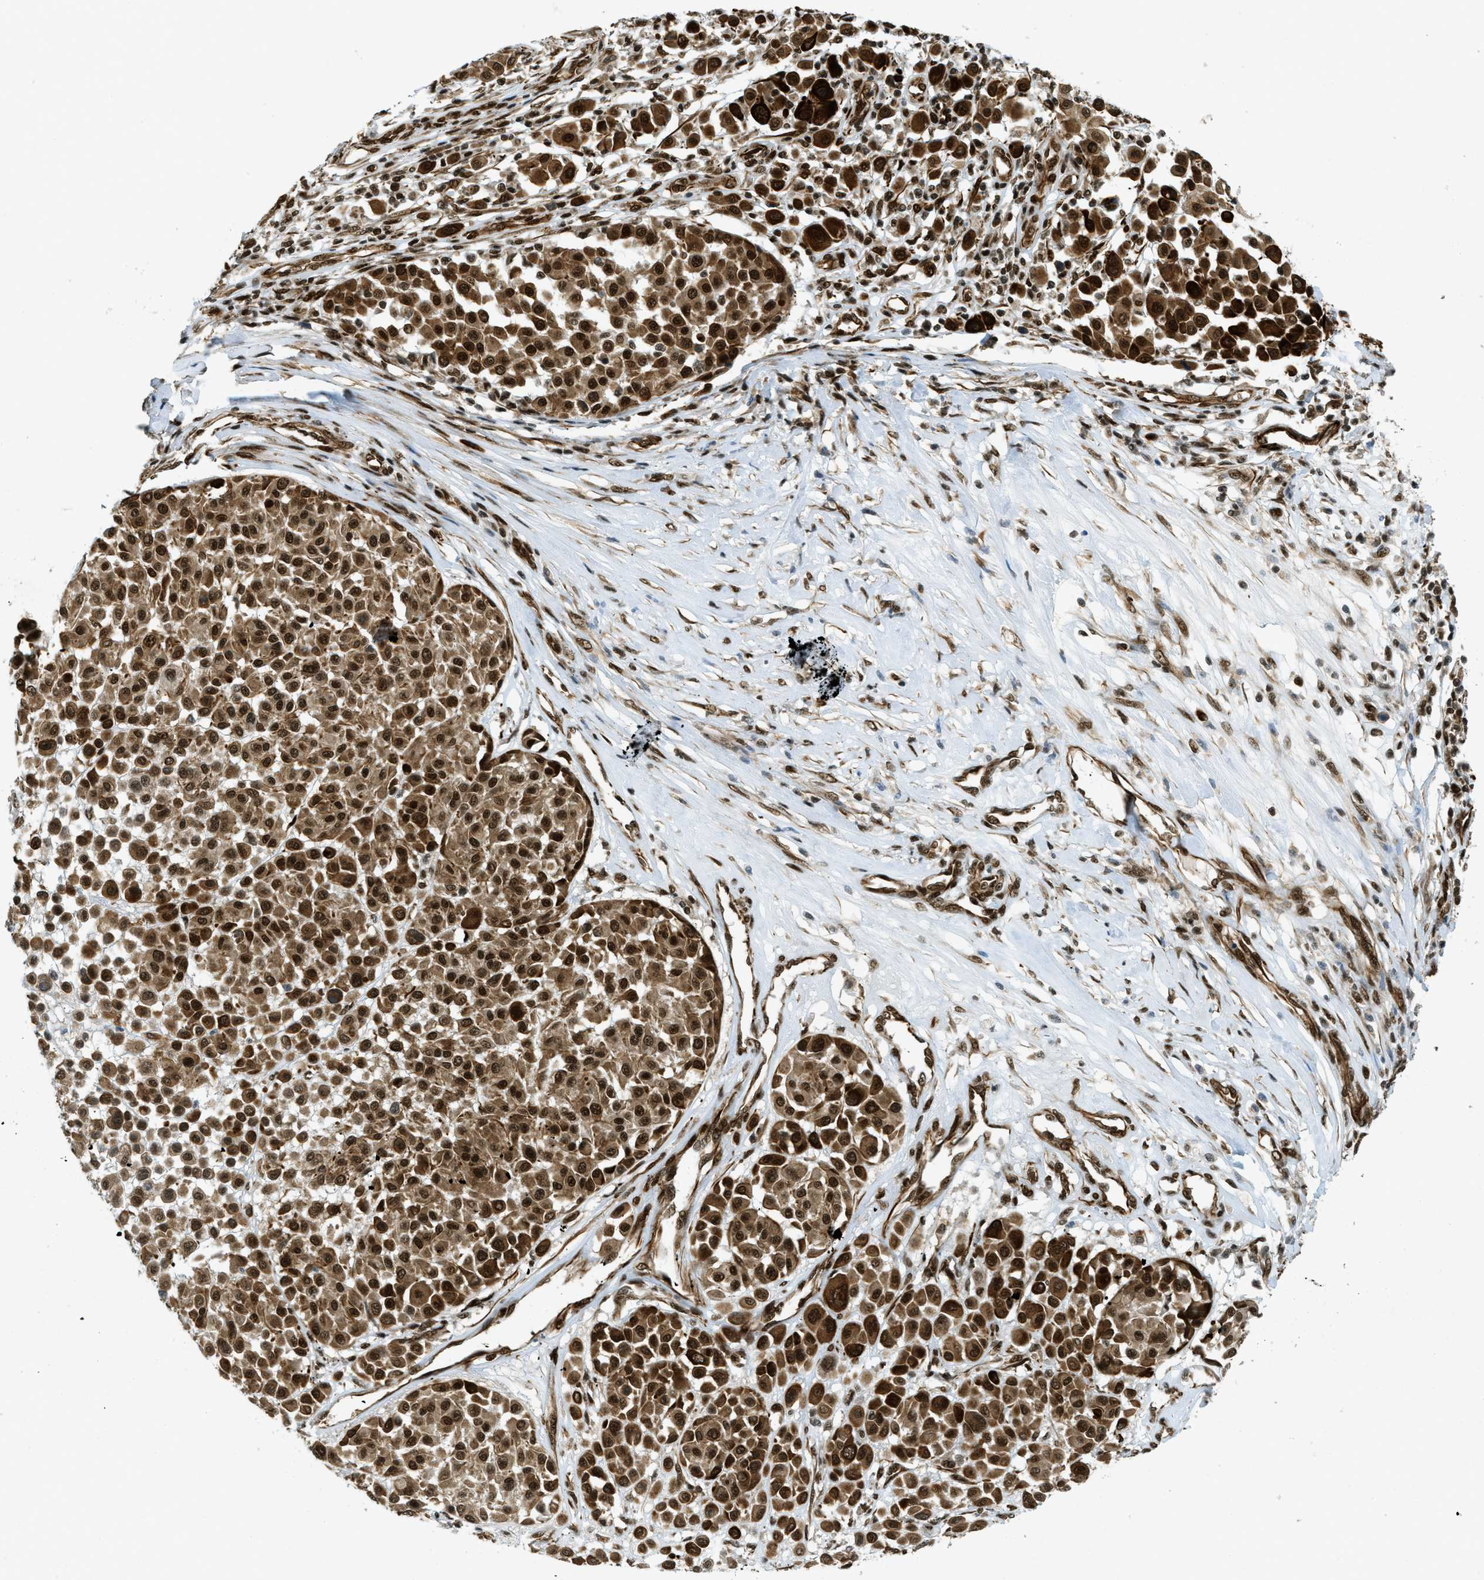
{"staining": {"intensity": "strong", "quantity": ">75%", "location": "cytoplasmic/membranous,nuclear"}, "tissue": "melanoma", "cell_type": "Tumor cells", "image_type": "cancer", "snomed": [{"axis": "morphology", "description": "Malignant melanoma, Metastatic site"}, {"axis": "topography", "description": "Soft tissue"}], "caption": "Human melanoma stained with a brown dye demonstrates strong cytoplasmic/membranous and nuclear positive staining in approximately >75% of tumor cells.", "gene": "ZFR", "patient": {"sex": "male", "age": 41}}